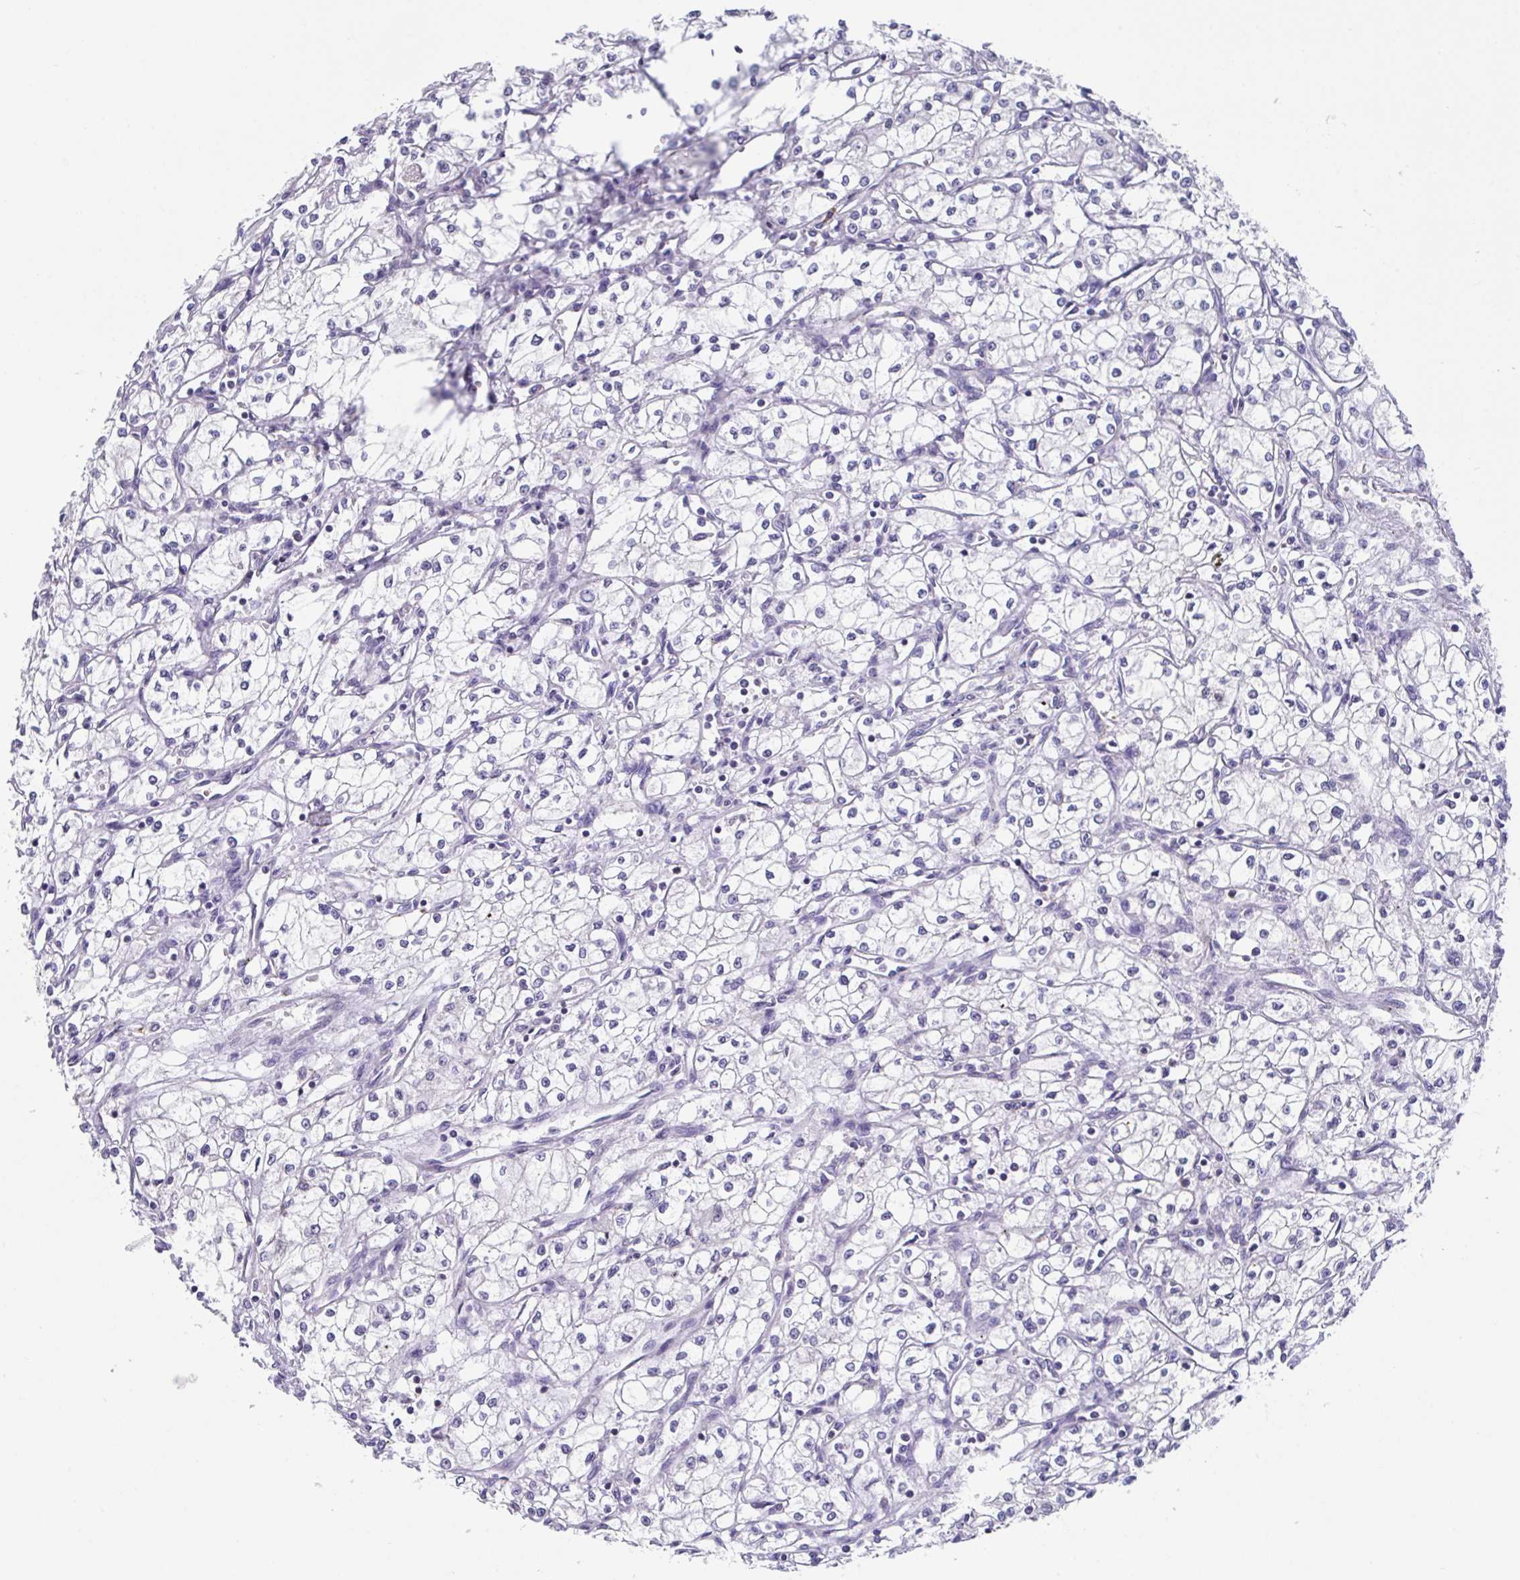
{"staining": {"intensity": "negative", "quantity": "none", "location": "none"}, "tissue": "renal cancer", "cell_type": "Tumor cells", "image_type": "cancer", "snomed": [{"axis": "morphology", "description": "Adenocarcinoma, NOS"}, {"axis": "topography", "description": "Kidney"}], "caption": "Renal cancer stained for a protein using immunohistochemistry reveals no staining tumor cells.", "gene": "LRRC58", "patient": {"sex": "male", "age": 59}}